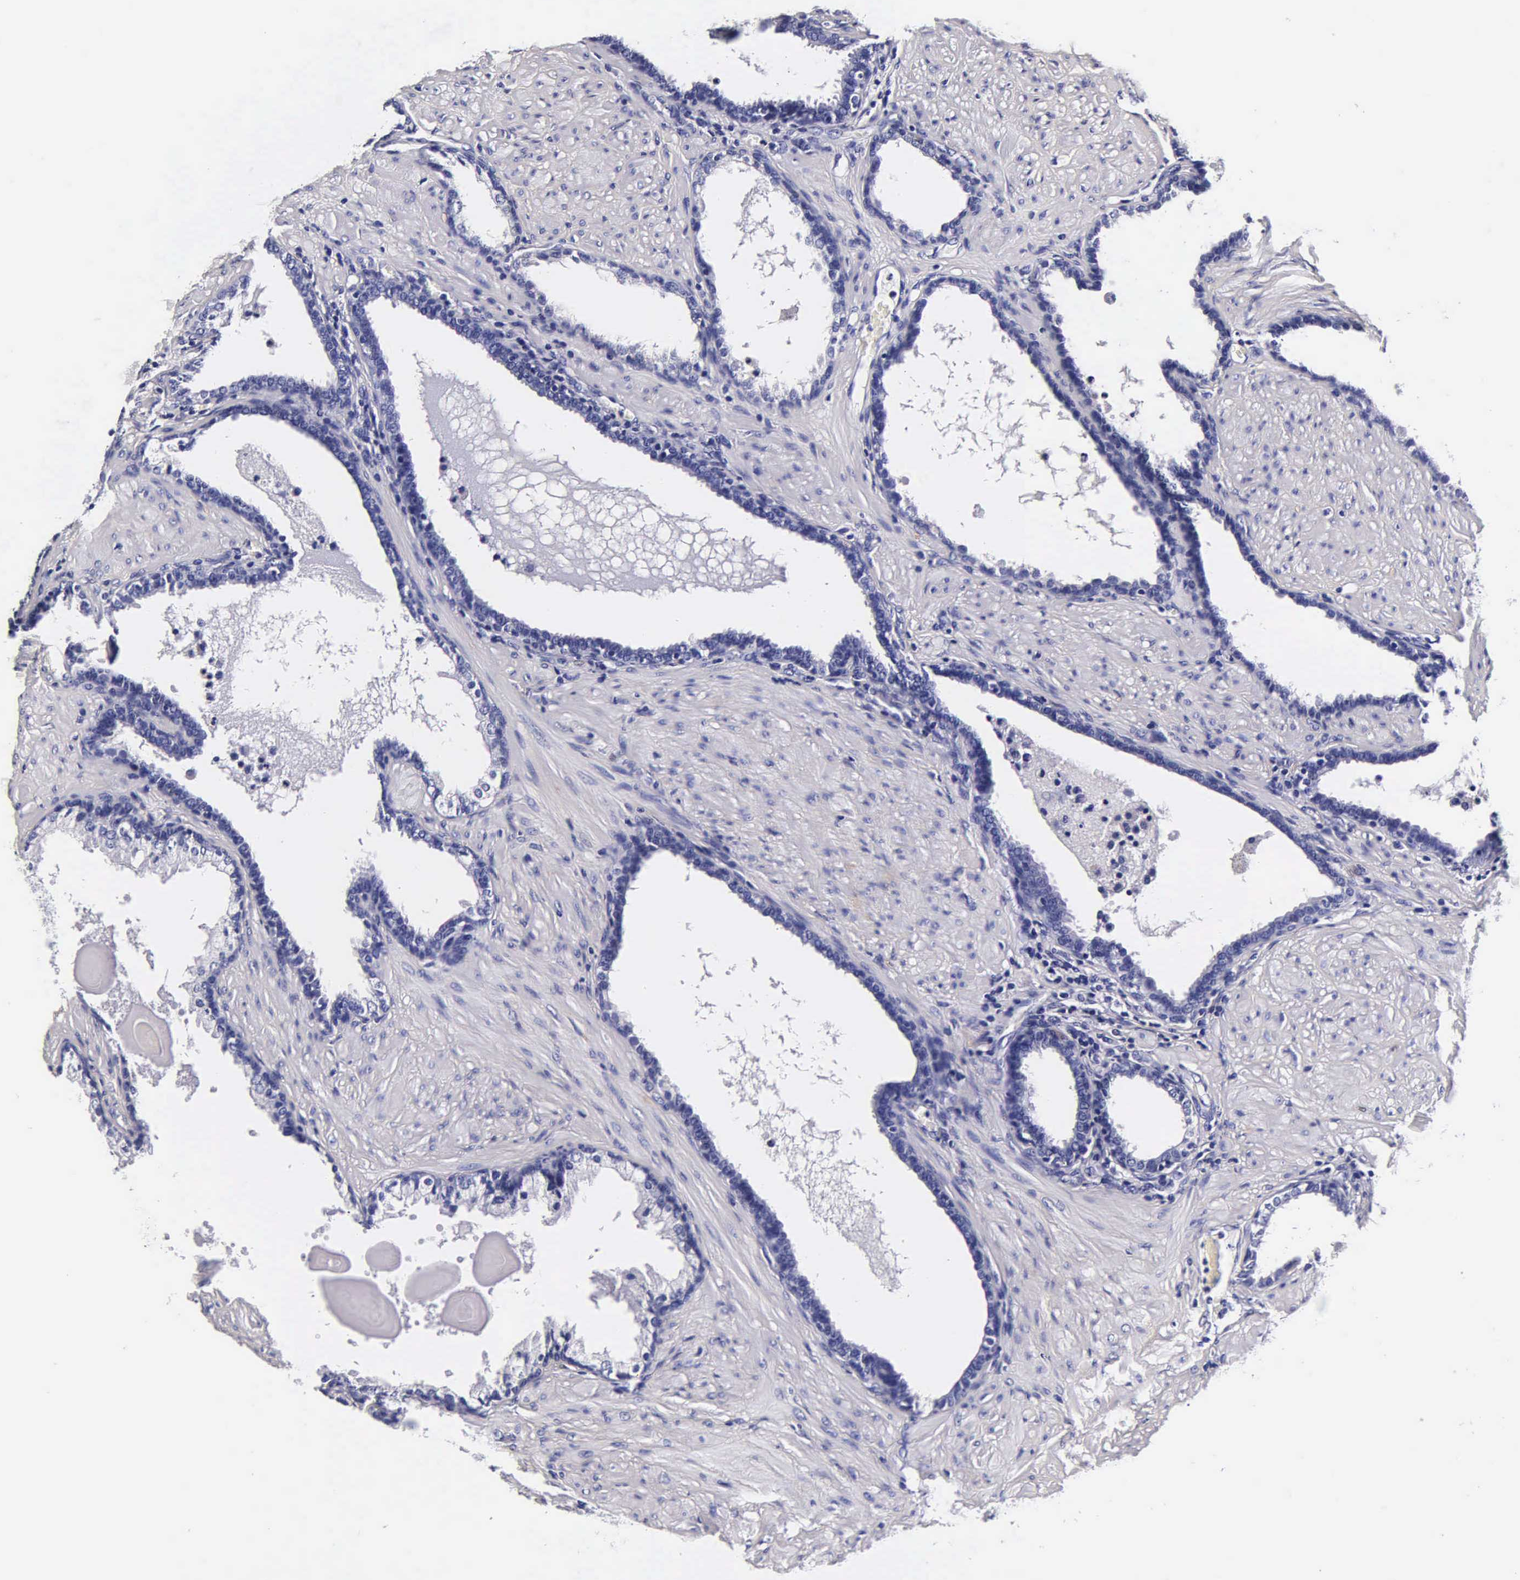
{"staining": {"intensity": "negative", "quantity": "none", "location": "none"}, "tissue": "prostate cancer", "cell_type": "Tumor cells", "image_type": "cancer", "snomed": [{"axis": "morphology", "description": "Adenocarcinoma, Medium grade"}, {"axis": "topography", "description": "Prostate"}], "caption": "Micrograph shows no significant protein staining in tumor cells of prostate cancer (medium-grade adenocarcinoma).", "gene": "IAPP", "patient": {"sex": "male", "age": 60}}